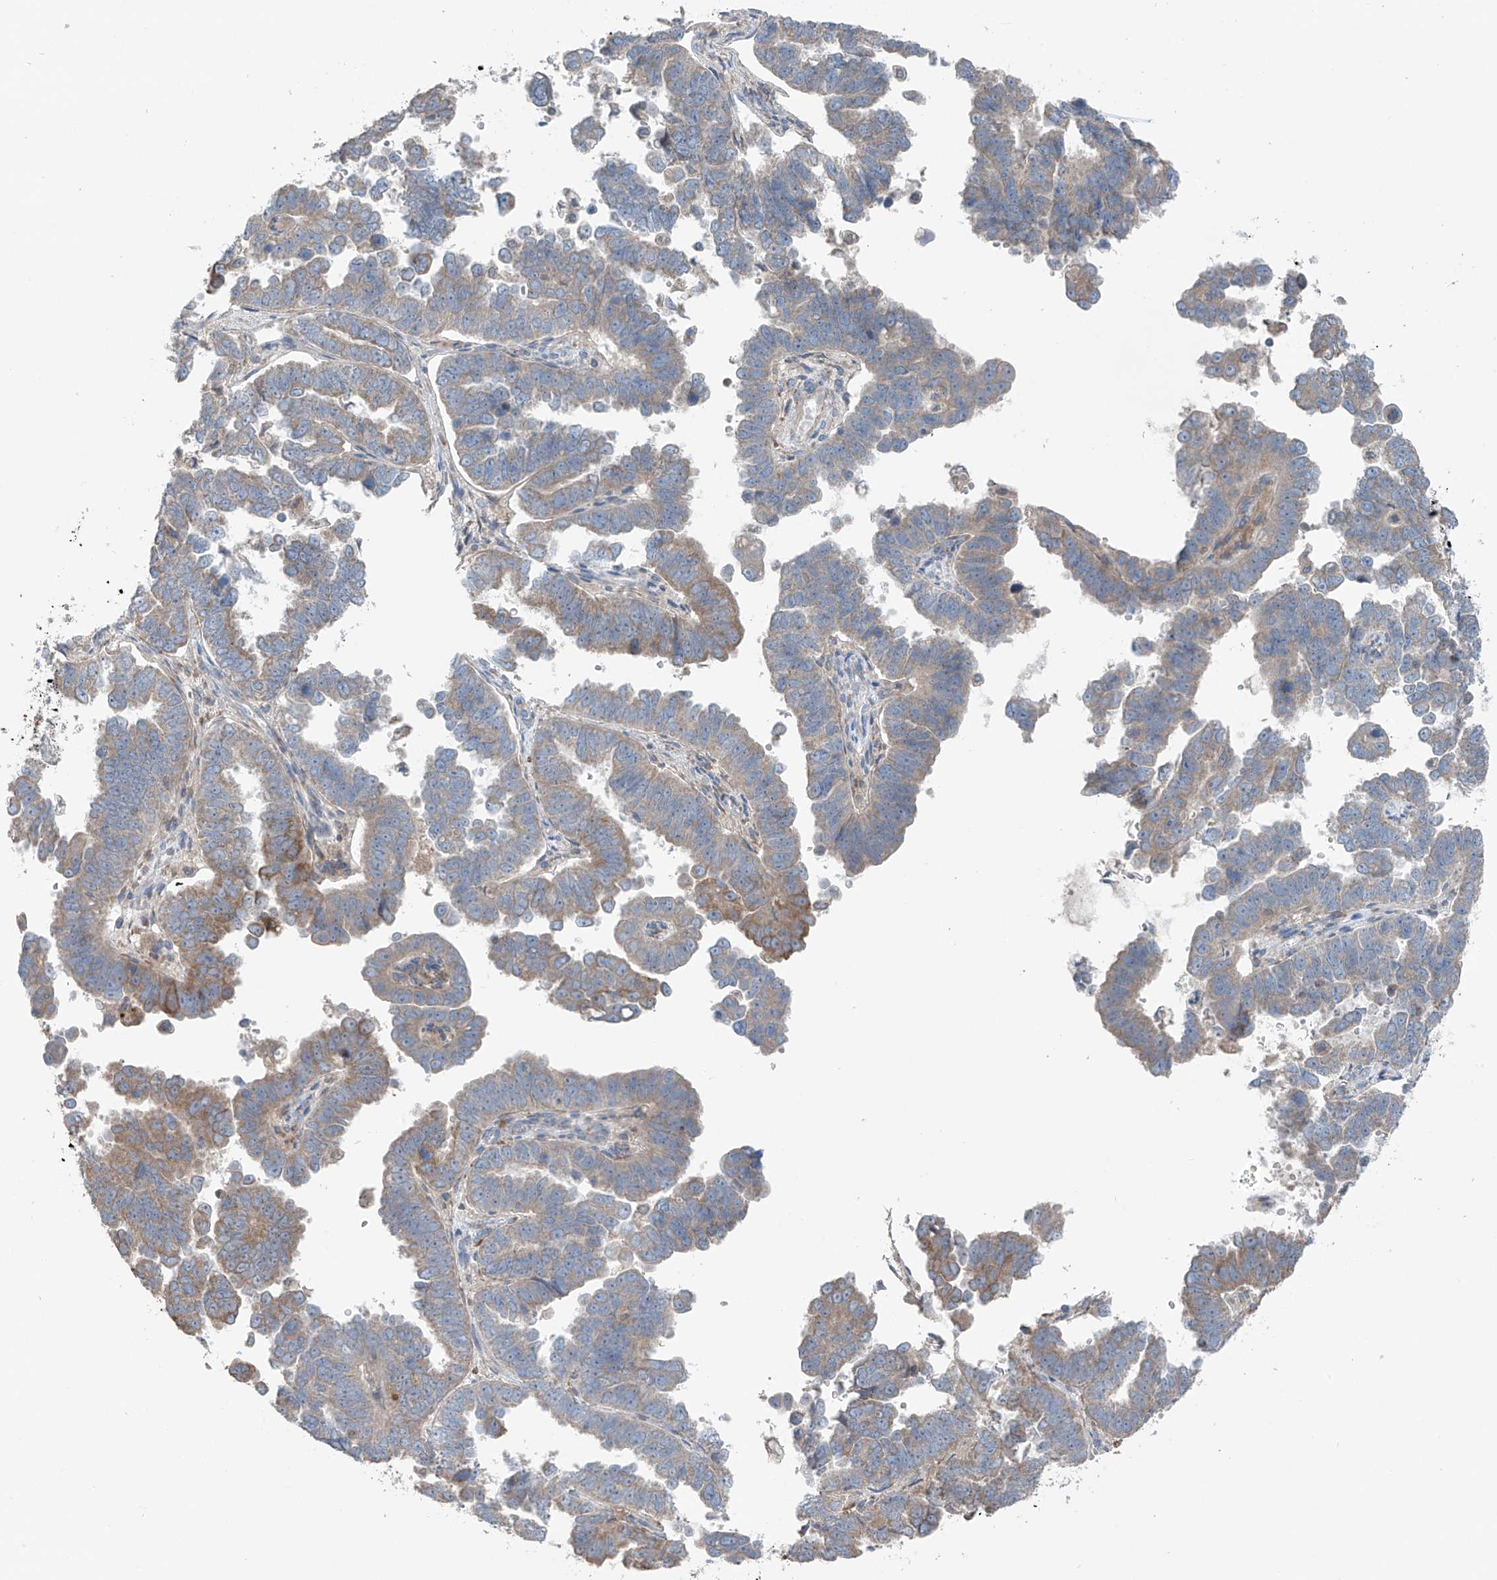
{"staining": {"intensity": "moderate", "quantity": "25%-75%", "location": "cytoplasmic/membranous"}, "tissue": "endometrial cancer", "cell_type": "Tumor cells", "image_type": "cancer", "snomed": [{"axis": "morphology", "description": "Adenocarcinoma, NOS"}, {"axis": "topography", "description": "Endometrium"}], "caption": "High-magnification brightfield microscopy of adenocarcinoma (endometrial) stained with DAB (brown) and counterstained with hematoxylin (blue). tumor cells exhibit moderate cytoplasmic/membranous staining is appreciated in about25%-75% of cells.", "gene": "GALNTL6", "patient": {"sex": "female", "age": 75}}